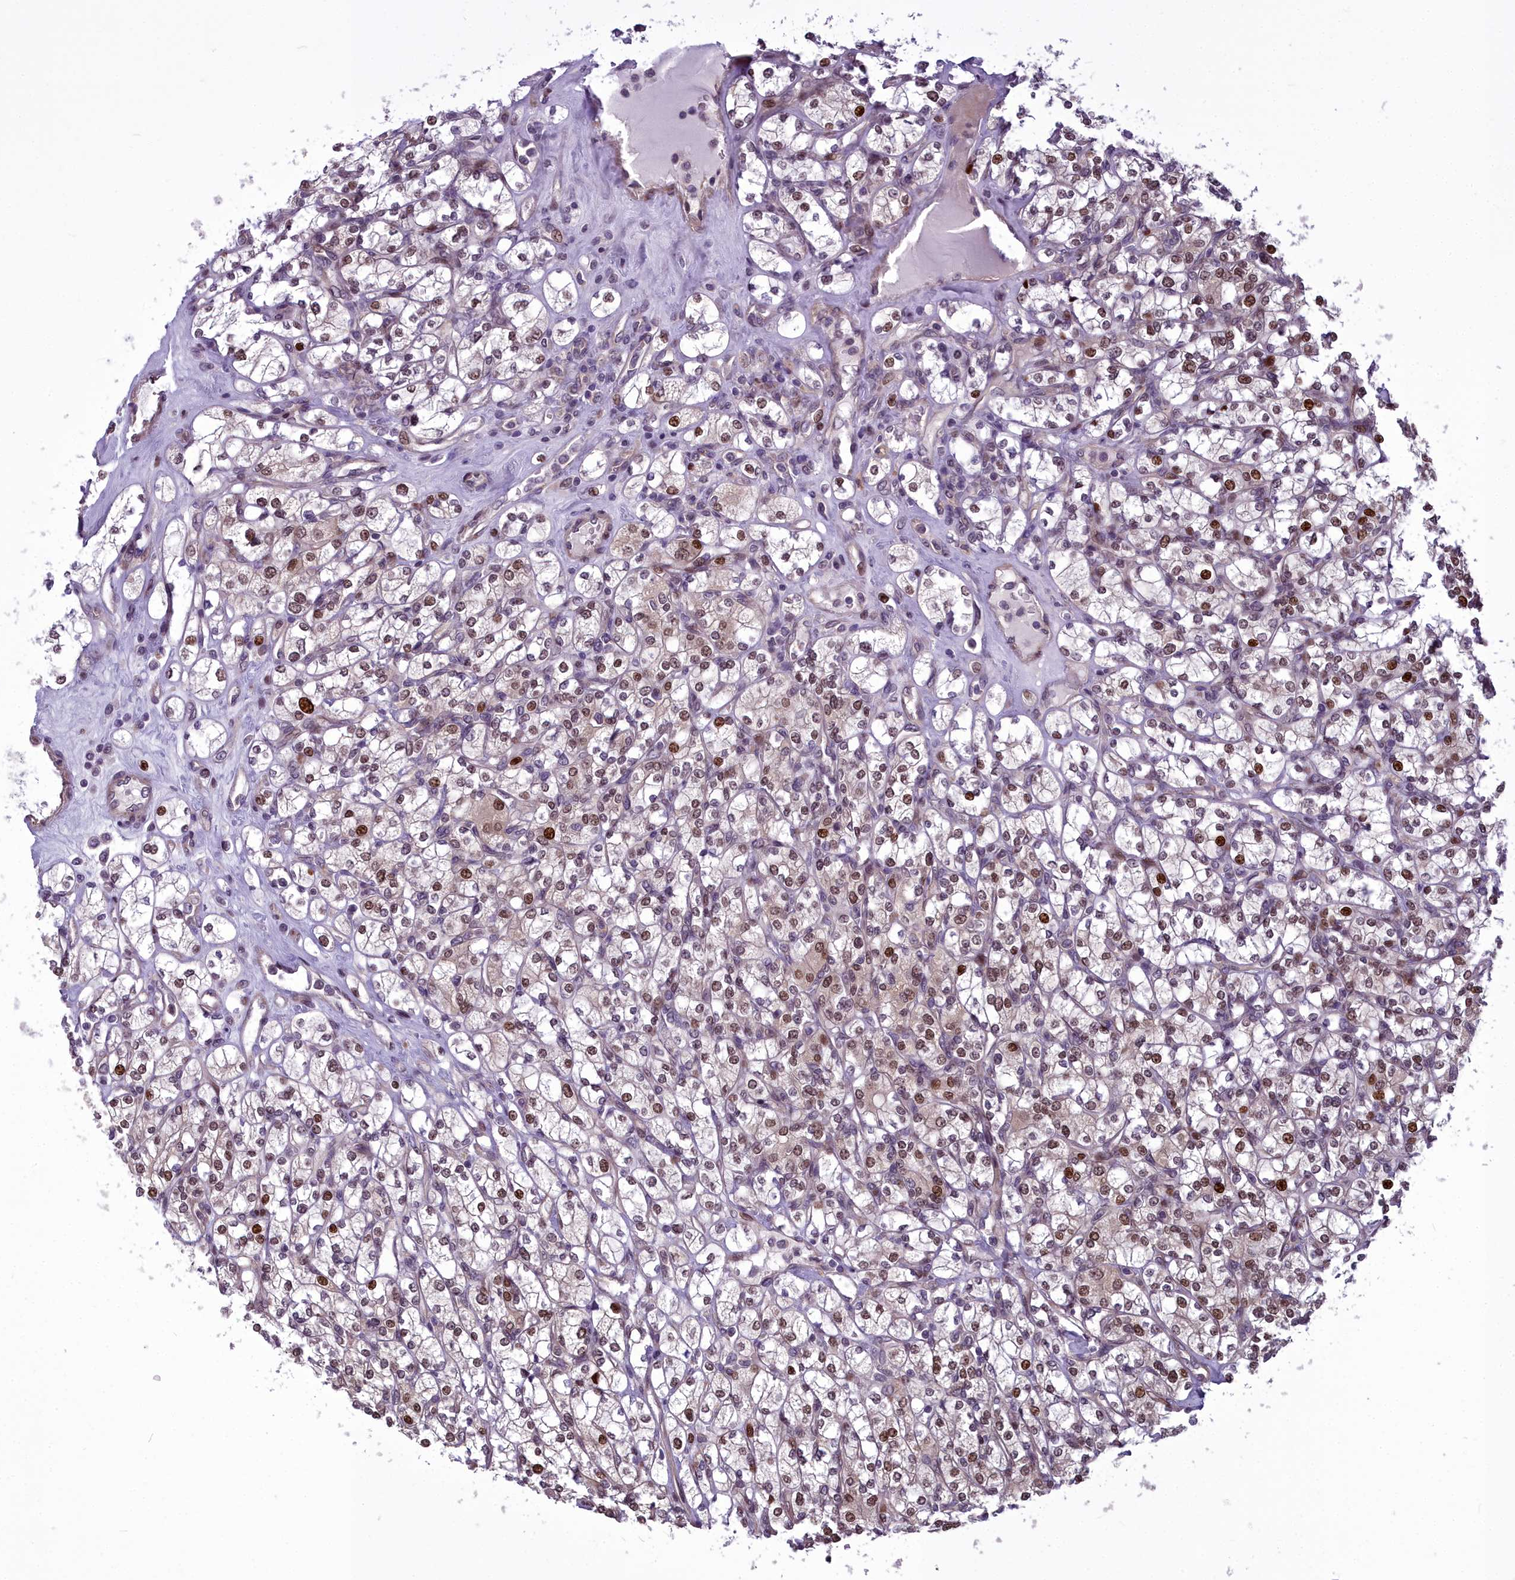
{"staining": {"intensity": "moderate", "quantity": ">75%", "location": "nuclear"}, "tissue": "renal cancer", "cell_type": "Tumor cells", "image_type": "cancer", "snomed": [{"axis": "morphology", "description": "Adenocarcinoma, NOS"}, {"axis": "topography", "description": "Kidney"}], "caption": "Moderate nuclear expression for a protein is appreciated in about >75% of tumor cells of renal adenocarcinoma using immunohistochemistry.", "gene": "AP1M1", "patient": {"sex": "male", "age": 77}}